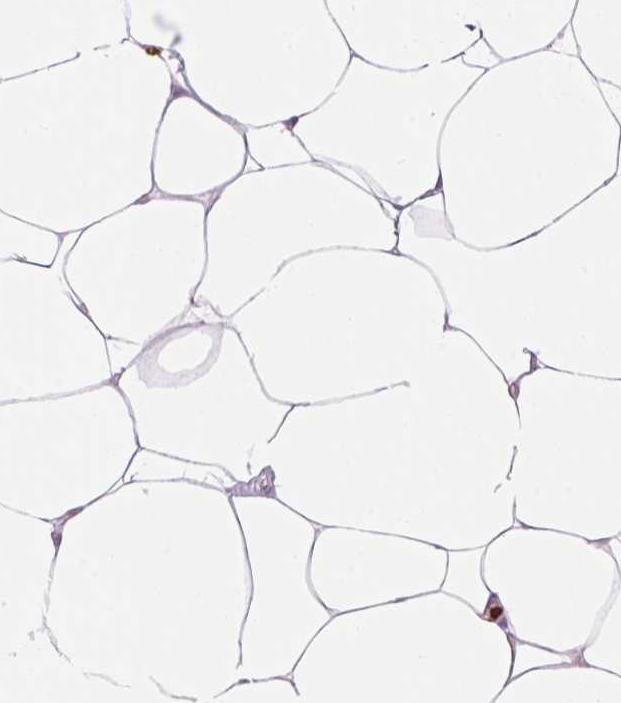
{"staining": {"intensity": "negative", "quantity": "none", "location": "none"}, "tissue": "breast", "cell_type": "Adipocytes", "image_type": "normal", "snomed": [{"axis": "morphology", "description": "Normal tissue, NOS"}, {"axis": "topography", "description": "Breast"}], "caption": "Photomicrograph shows no significant protein positivity in adipocytes of unremarkable breast. (Brightfield microscopy of DAB (3,3'-diaminobenzidine) IHC at high magnification).", "gene": "KLK7", "patient": {"sex": "female", "age": 27}}